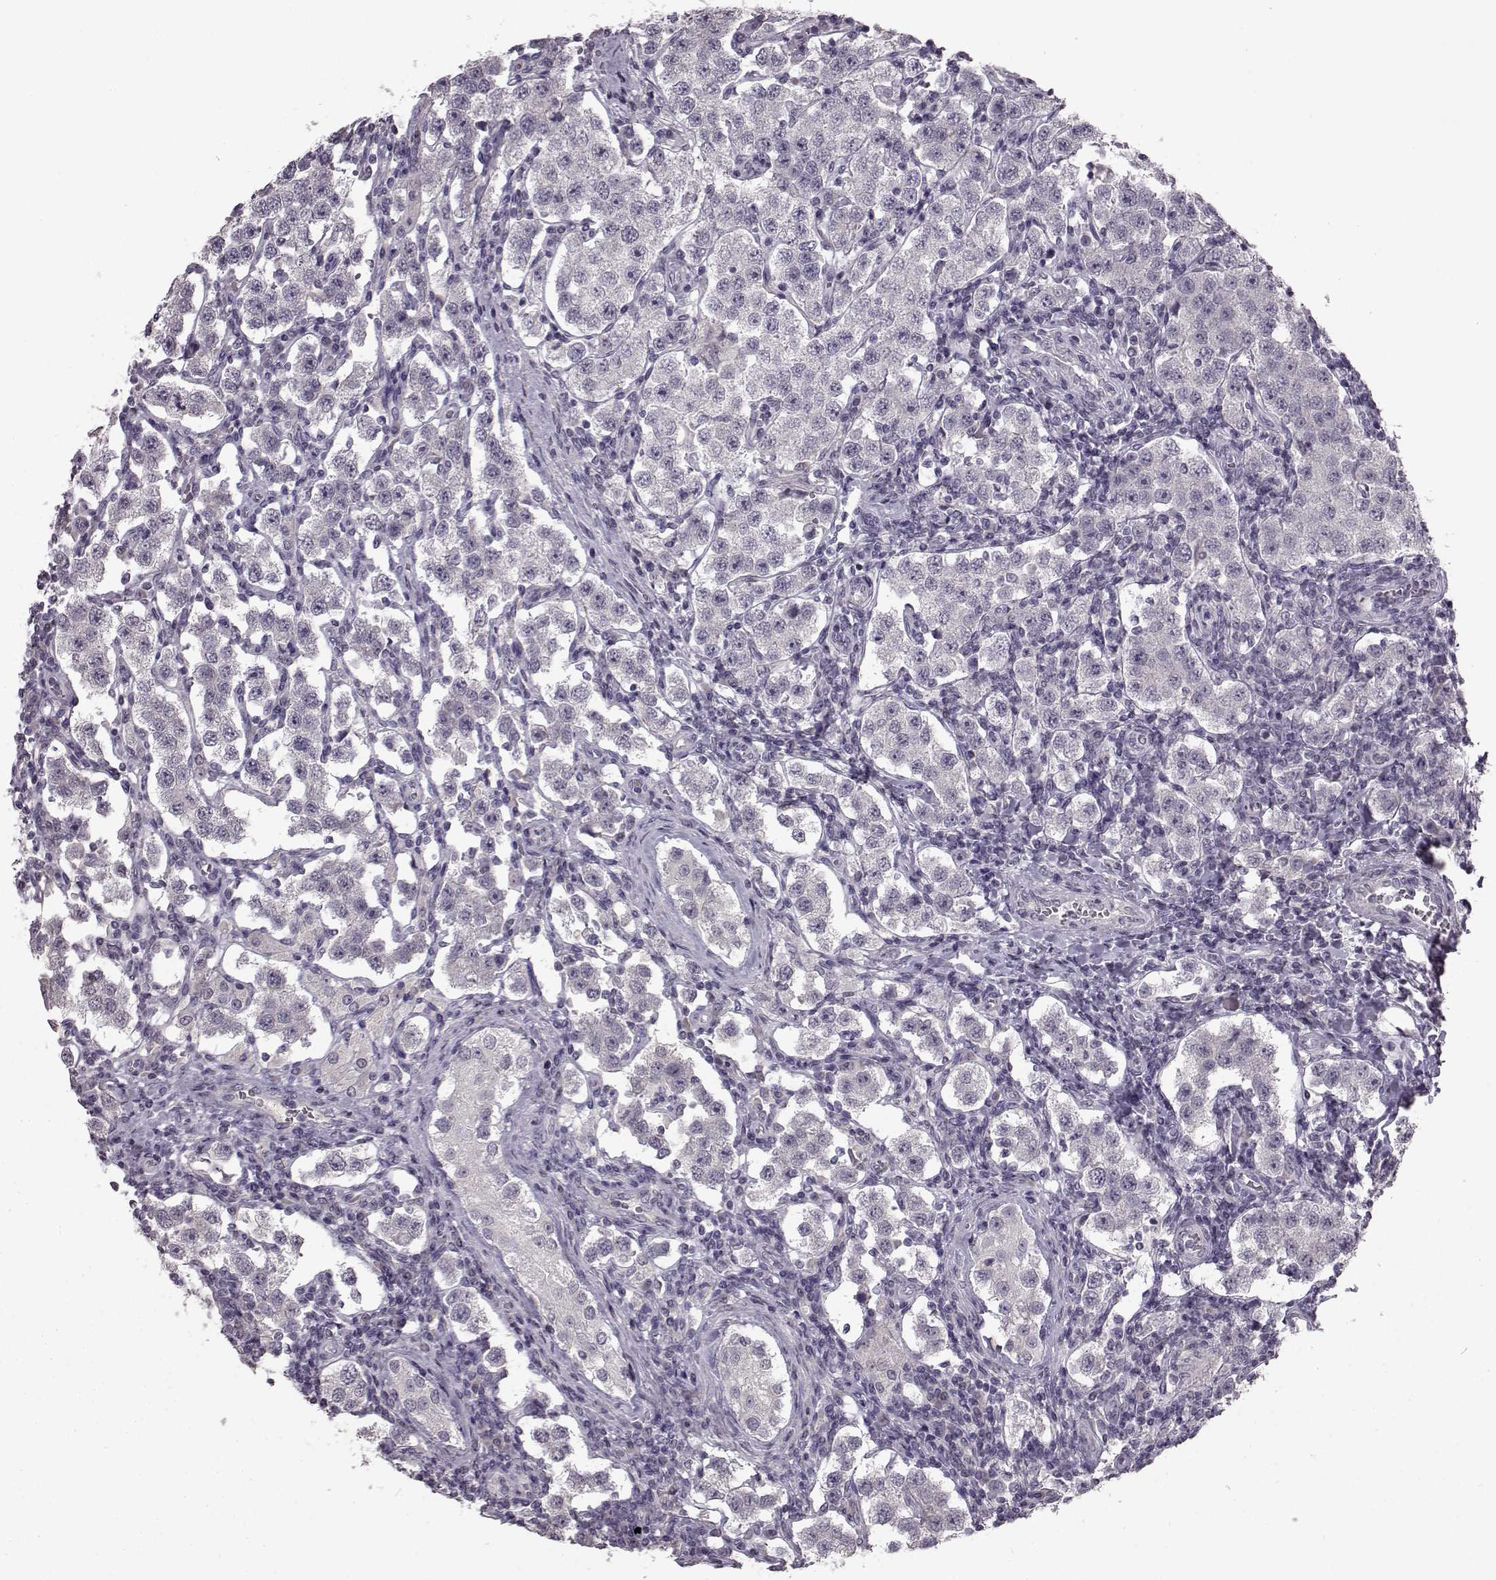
{"staining": {"intensity": "negative", "quantity": "none", "location": "none"}, "tissue": "testis cancer", "cell_type": "Tumor cells", "image_type": "cancer", "snomed": [{"axis": "morphology", "description": "Seminoma, NOS"}, {"axis": "topography", "description": "Testis"}], "caption": "This is an IHC photomicrograph of testis cancer. There is no positivity in tumor cells.", "gene": "LHB", "patient": {"sex": "male", "age": 37}}